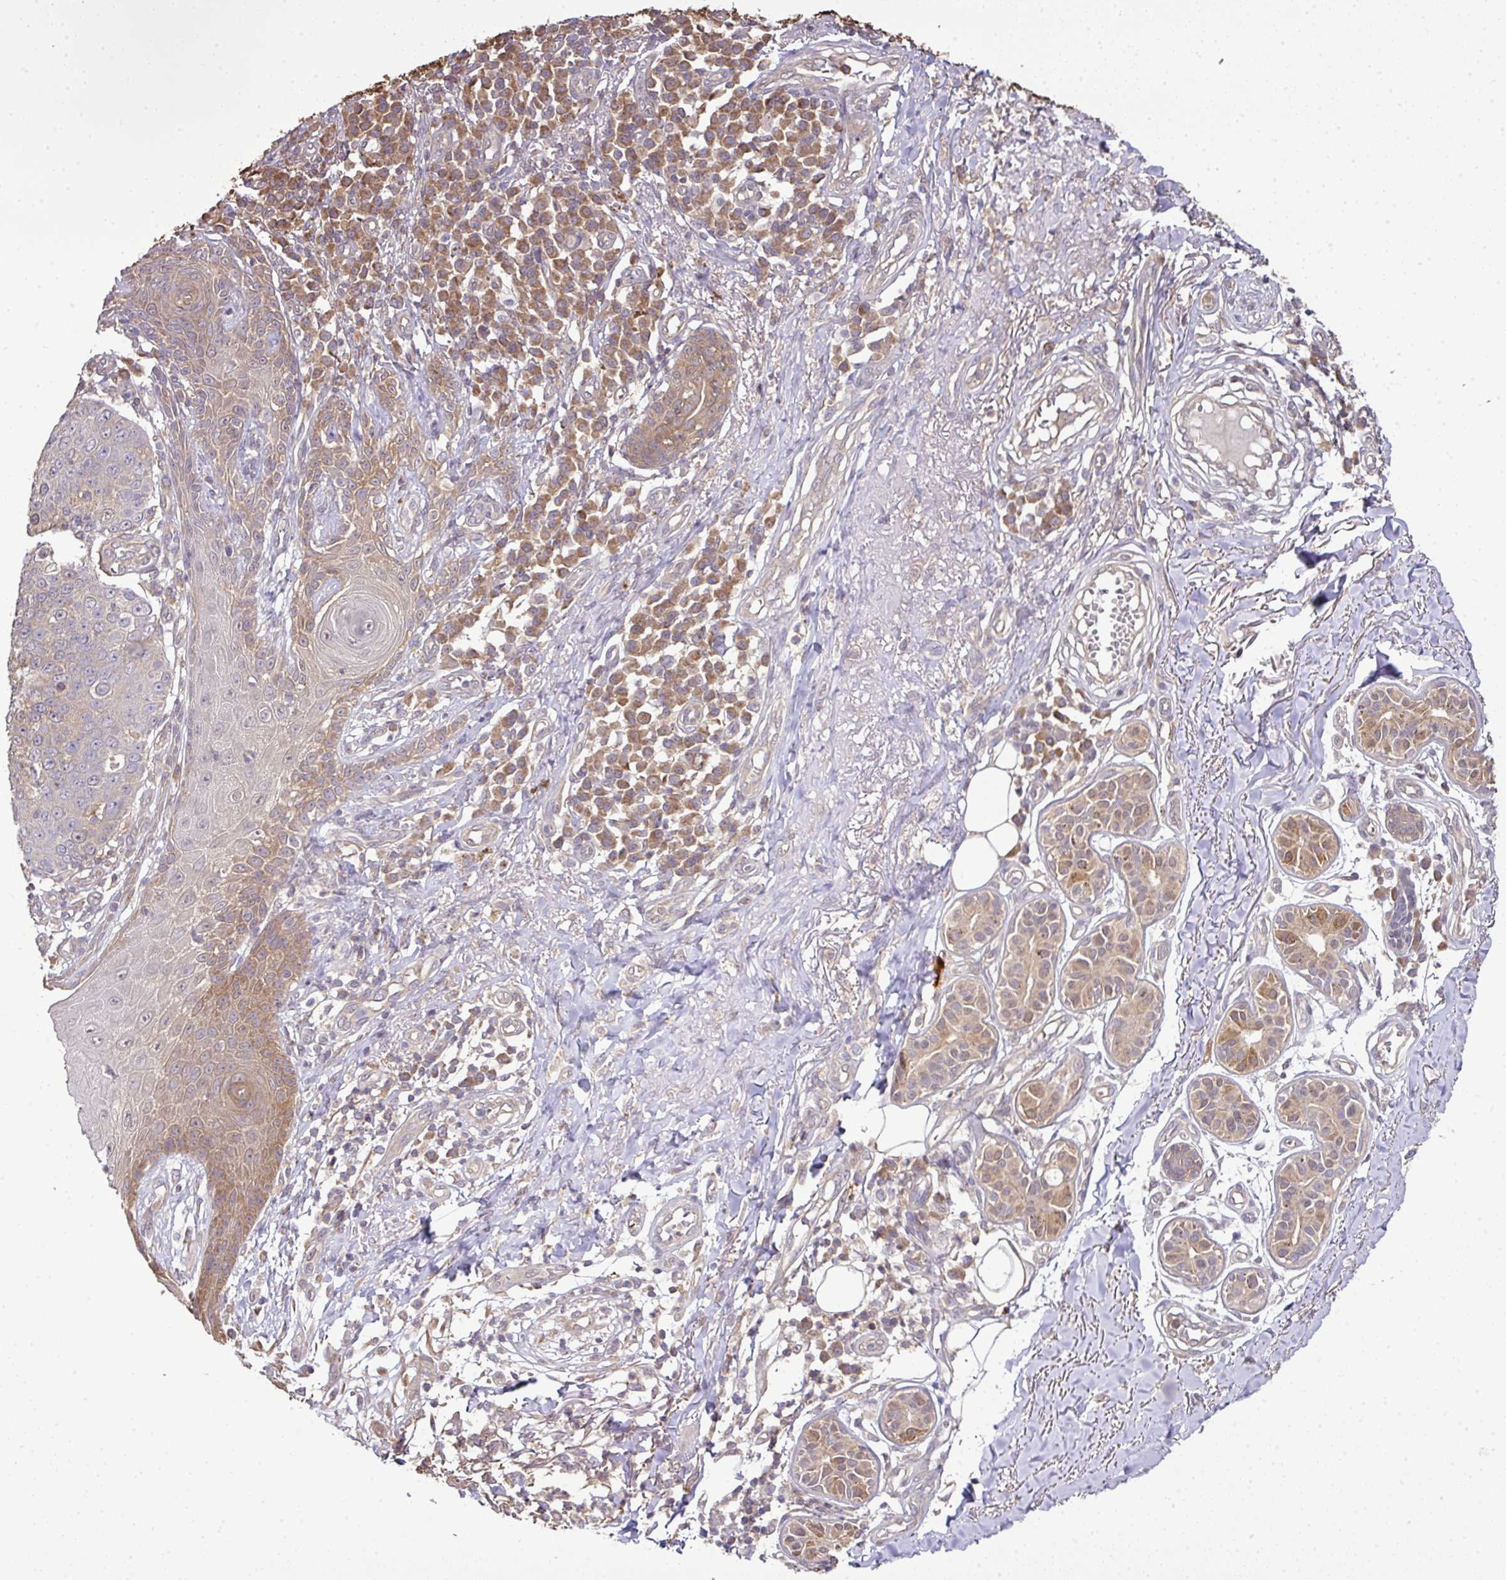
{"staining": {"intensity": "moderate", "quantity": "<25%", "location": "cytoplasmic/membranous"}, "tissue": "skin cancer", "cell_type": "Tumor cells", "image_type": "cancer", "snomed": [{"axis": "morphology", "description": "Squamous cell carcinoma, NOS"}, {"axis": "topography", "description": "Skin"}], "caption": "The photomicrograph reveals a brown stain indicating the presence of a protein in the cytoplasmic/membranous of tumor cells in skin cancer. (brown staining indicates protein expression, while blue staining denotes nuclei).", "gene": "TMEM107", "patient": {"sex": "male", "age": 71}}